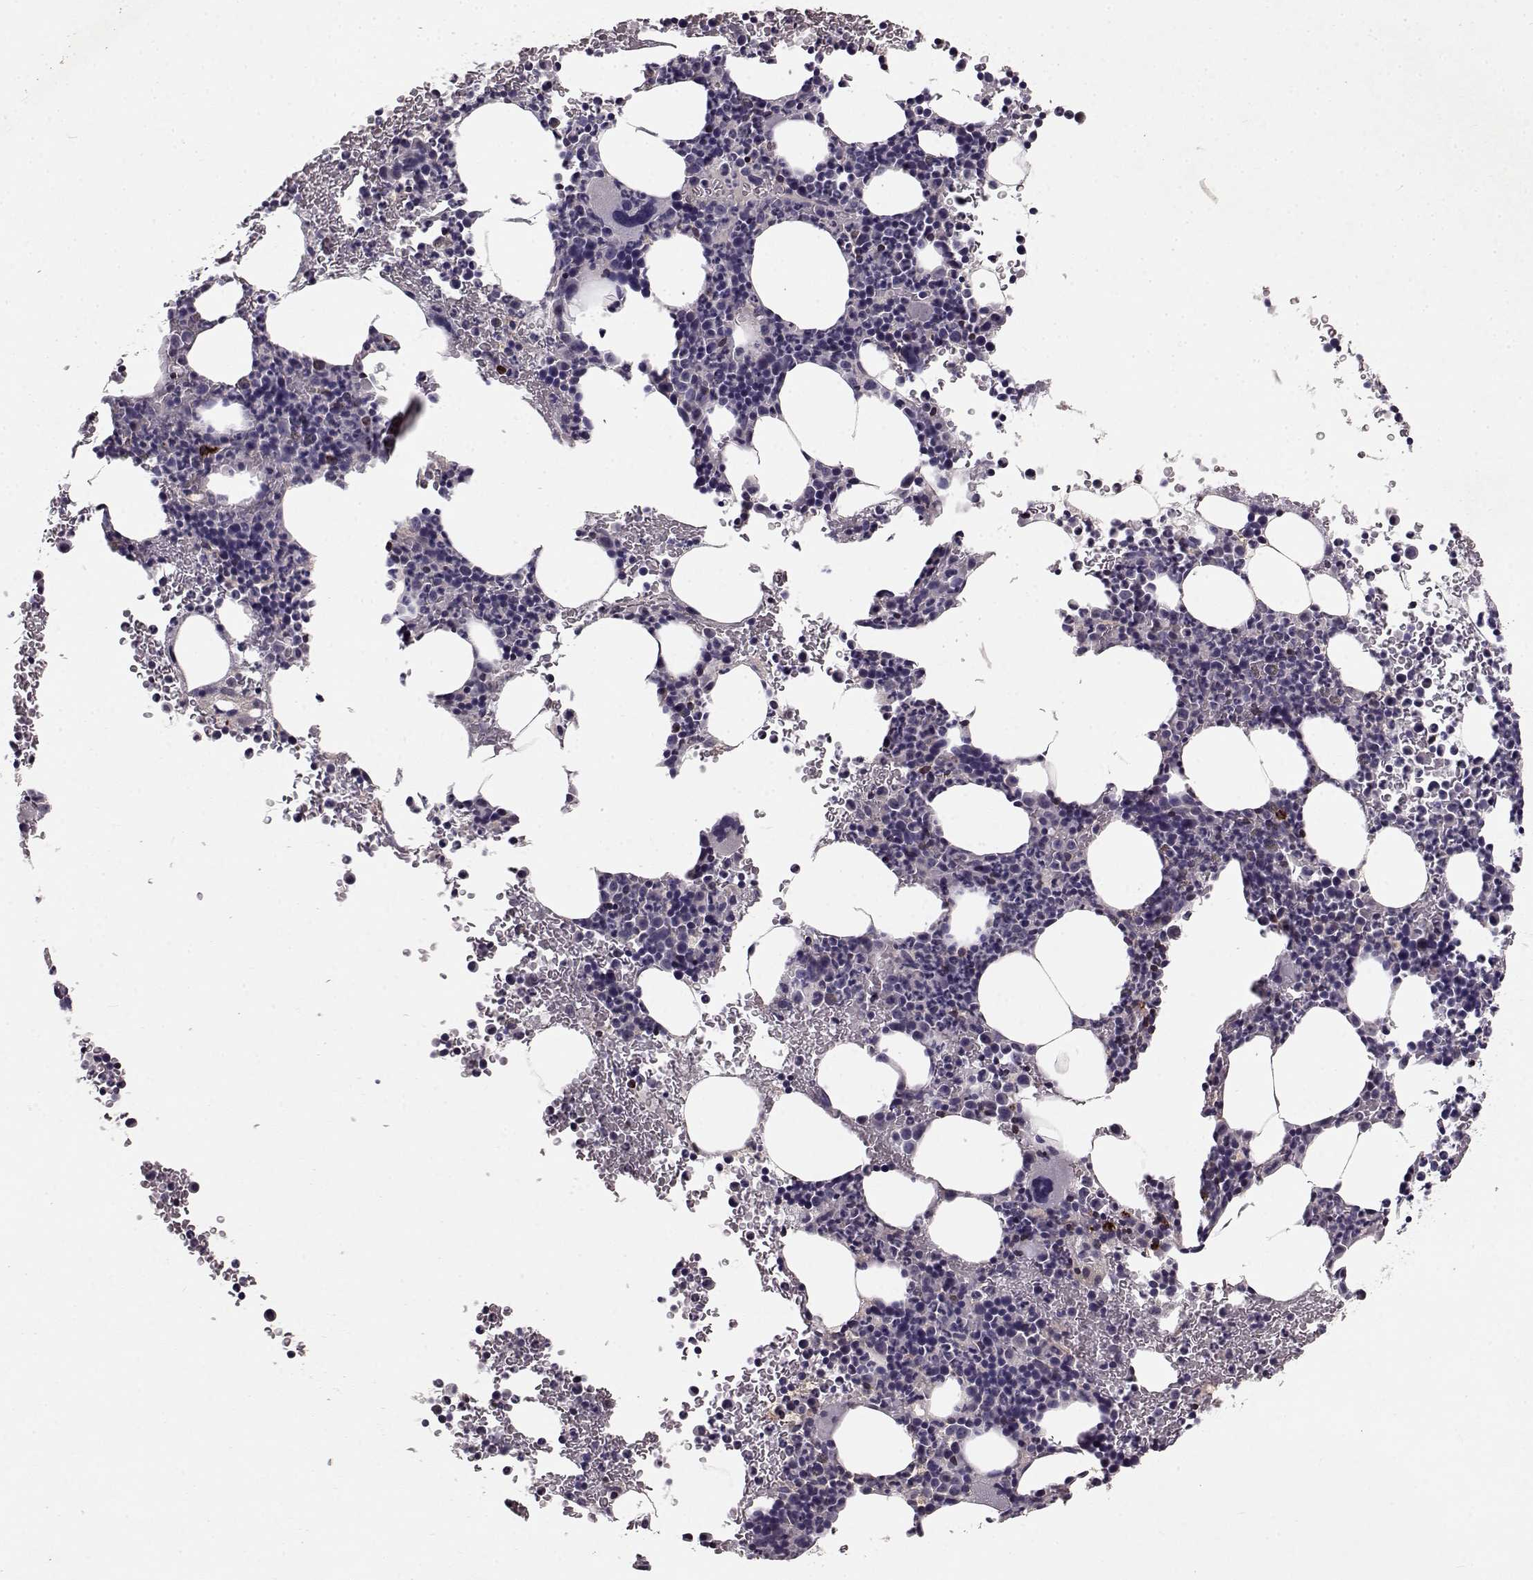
{"staining": {"intensity": "moderate", "quantity": "<25%", "location": "cytoplasmic/membranous"}, "tissue": "bone marrow", "cell_type": "Hematopoietic cells", "image_type": "normal", "snomed": [{"axis": "morphology", "description": "Normal tissue, NOS"}, {"axis": "topography", "description": "Bone marrow"}], "caption": "A high-resolution photomicrograph shows immunohistochemistry (IHC) staining of unremarkable bone marrow, which demonstrates moderate cytoplasmic/membranous expression in approximately <25% of hematopoietic cells. (DAB IHC with brightfield microscopy, high magnification).", "gene": "CCNF", "patient": {"sex": "male", "age": 72}}